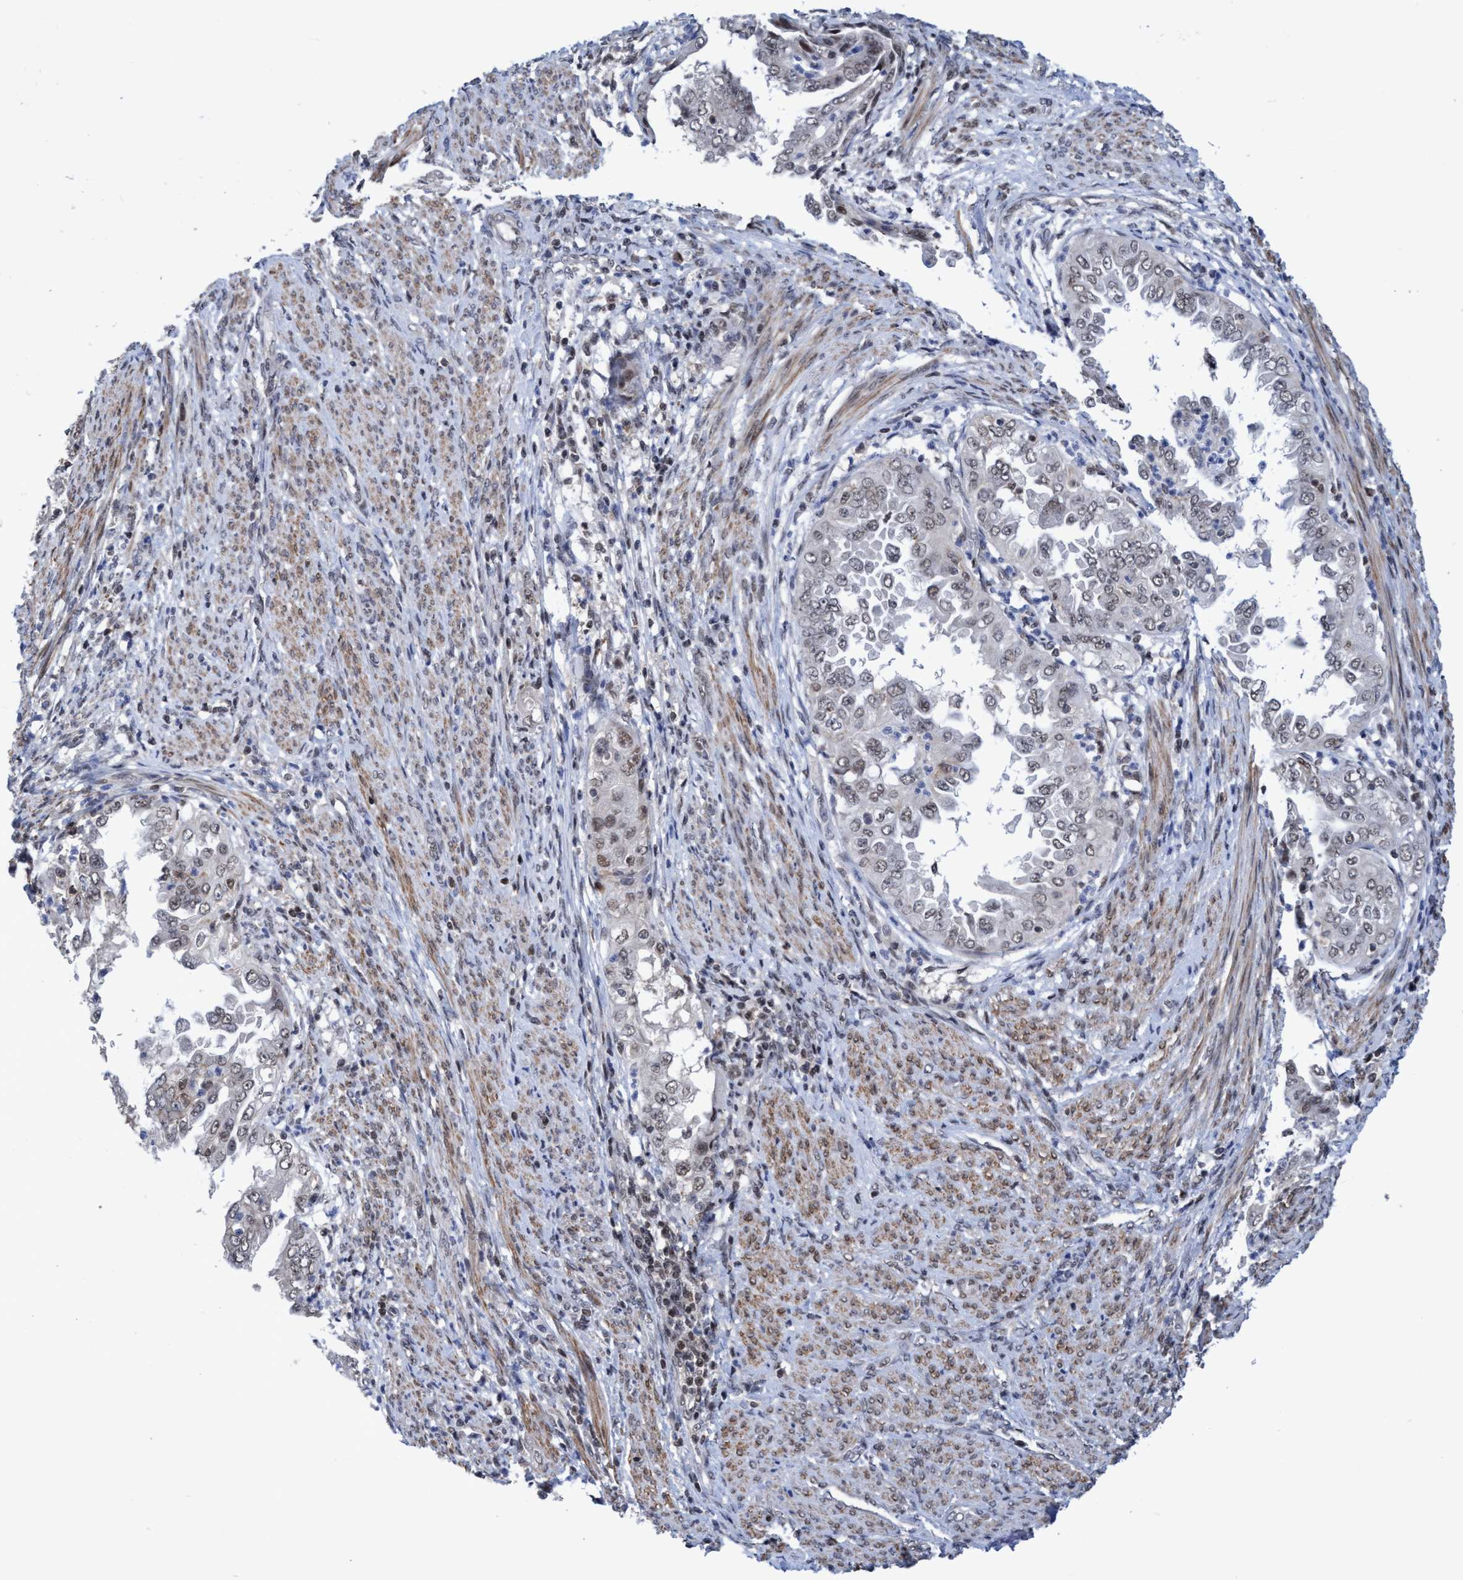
{"staining": {"intensity": "weak", "quantity": "<25%", "location": "nuclear"}, "tissue": "endometrial cancer", "cell_type": "Tumor cells", "image_type": "cancer", "snomed": [{"axis": "morphology", "description": "Adenocarcinoma, NOS"}, {"axis": "topography", "description": "Endometrium"}], "caption": "This is a micrograph of IHC staining of adenocarcinoma (endometrial), which shows no staining in tumor cells.", "gene": "C9orf78", "patient": {"sex": "female", "age": 85}}